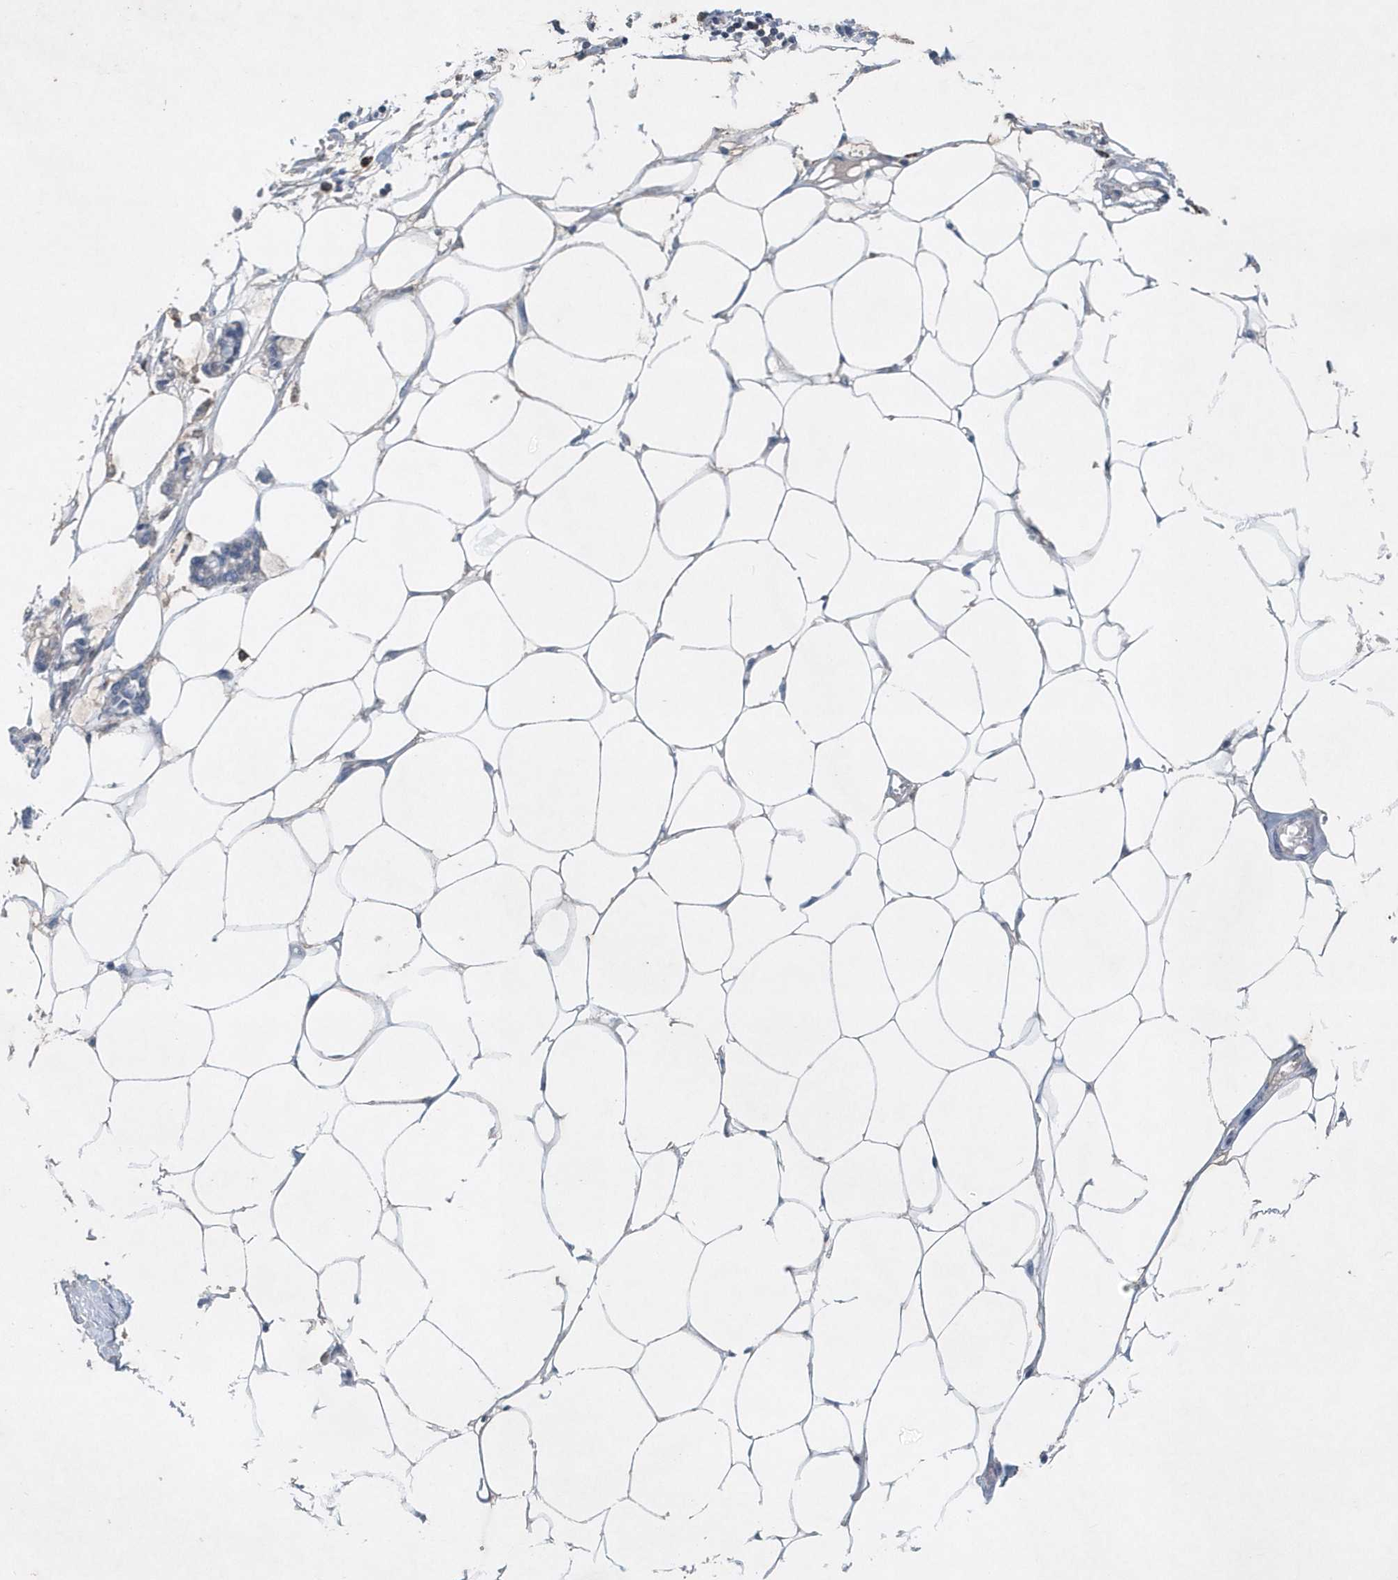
{"staining": {"intensity": "negative", "quantity": "none", "location": "none"}, "tissue": "adipose tissue", "cell_type": "Adipocytes", "image_type": "normal", "snomed": [{"axis": "morphology", "description": "Normal tissue, NOS"}, {"axis": "morphology", "description": "Adenocarcinoma, NOS"}, {"axis": "topography", "description": "Colon"}, {"axis": "topography", "description": "Peripheral nerve tissue"}], "caption": "Adipocytes show no significant protein staining in normal adipose tissue. (Immunohistochemistry (ihc), brightfield microscopy, high magnification).", "gene": "P2RY10", "patient": {"sex": "male", "age": 14}}